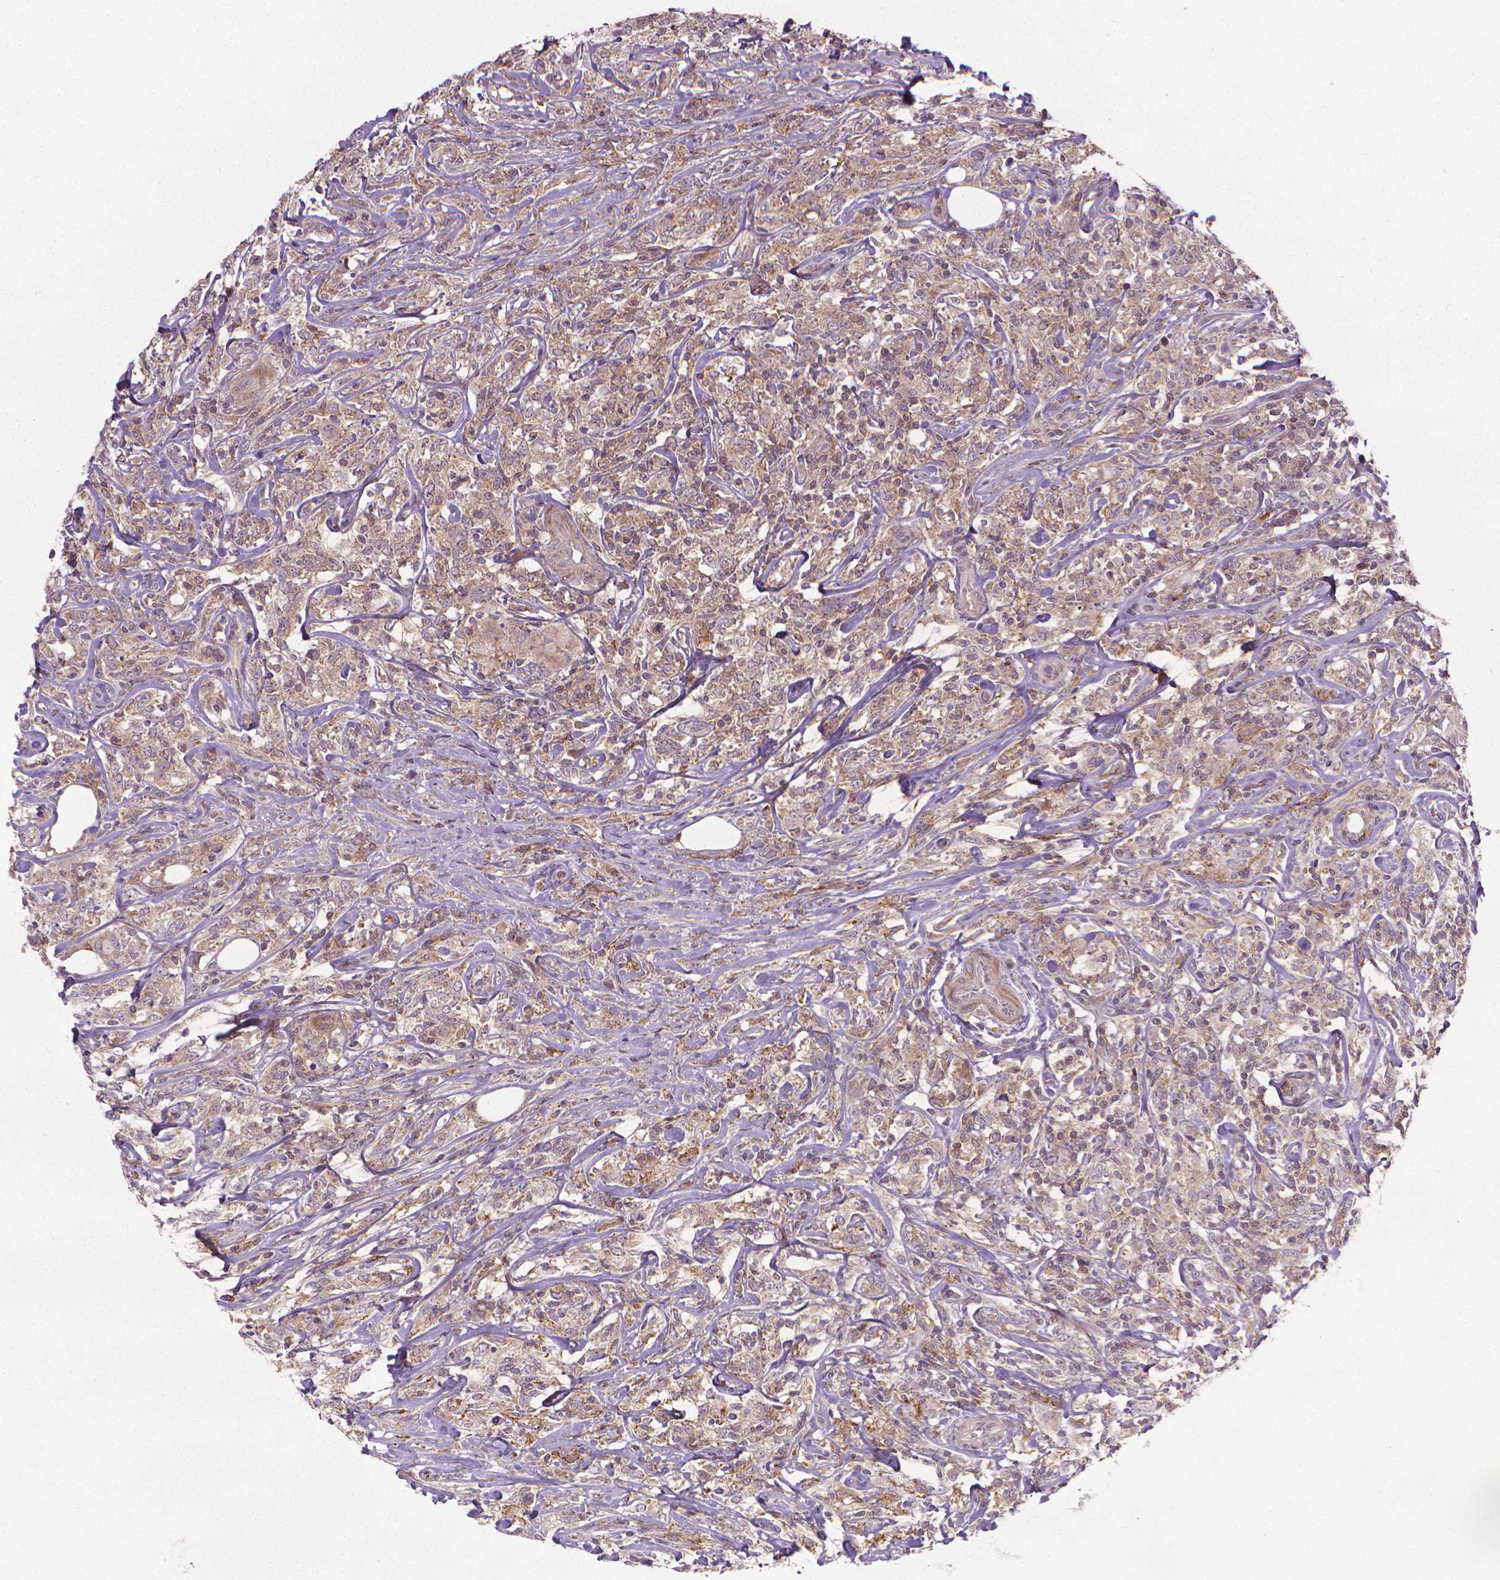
{"staining": {"intensity": "weak", "quantity": ">75%", "location": "cytoplasmic/membranous"}, "tissue": "lymphoma", "cell_type": "Tumor cells", "image_type": "cancer", "snomed": [{"axis": "morphology", "description": "Malignant lymphoma, non-Hodgkin's type, High grade"}, {"axis": "topography", "description": "Lymph node"}], "caption": "Brown immunohistochemical staining in malignant lymphoma, non-Hodgkin's type (high-grade) reveals weak cytoplasmic/membranous staining in approximately >75% of tumor cells. (DAB = brown stain, brightfield microscopy at high magnification).", "gene": "PRAG1", "patient": {"sex": "female", "age": 84}}